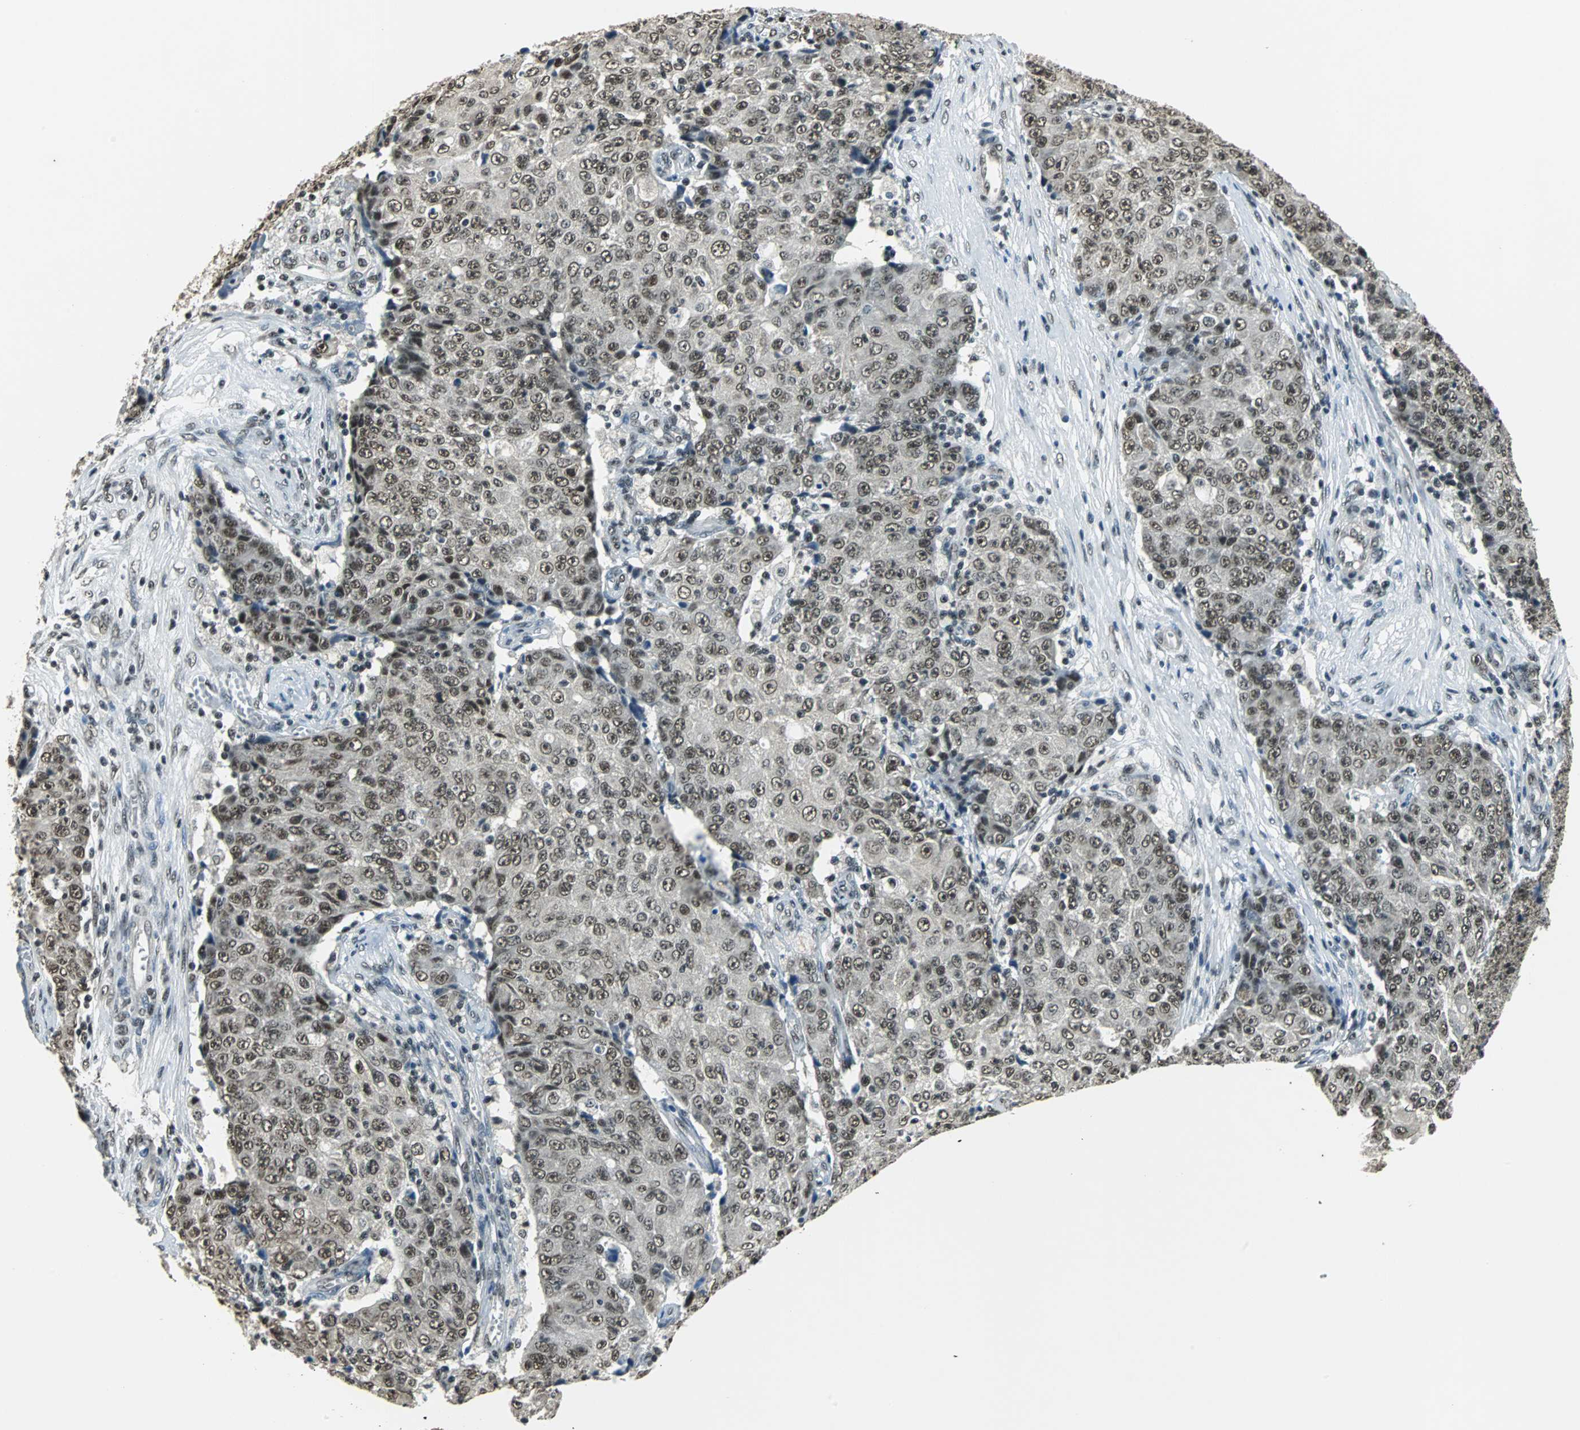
{"staining": {"intensity": "moderate", "quantity": ">75%", "location": "nuclear"}, "tissue": "ovarian cancer", "cell_type": "Tumor cells", "image_type": "cancer", "snomed": [{"axis": "morphology", "description": "Carcinoma, endometroid"}, {"axis": "topography", "description": "Ovary"}], "caption": "IHC (DAB (3,3'-diaminobenzidine)) staining of human ovarian cancer displays moderate nuclear protein staining in about >75% of tumor cells. (DAB (3,3'-diaminobenzidine) IHC, brown staining for protein, blue staining for nuclei).", "gene": "RBM14", "patient": {"sex": "female", "age": 42}}